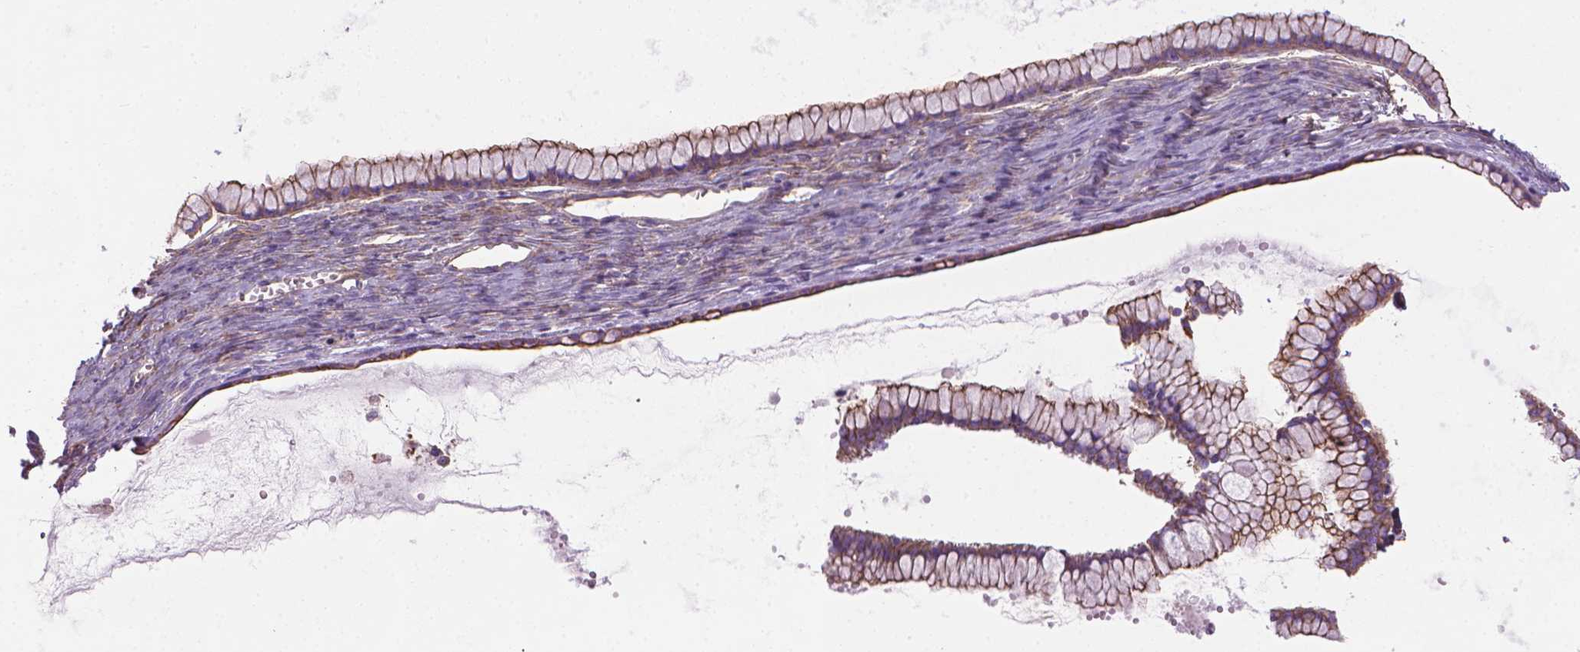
{"staining": {"intensity": "moderate", "quantity": "25%-75%", "location": "cytoplasmic/membranous"}, "tissue": "ovarian cancer", "cell_type": "Tumor cells", "image_type": "cancer", "snomed": [{"axis": "morphology", "description": "Cystadenocarcinoma, mucinous, NOS"}, {"axis": "topography", "description": "Ovary"}], "caption": "A brown stain highlights moderate cytoplasmic/membranous positivity of a protein in human ovarian cancer (mucinous cystadenocarcinoma) tumor cells.", "gene": "TENT5A", "patient": {"sex": "female", "age": 41}}